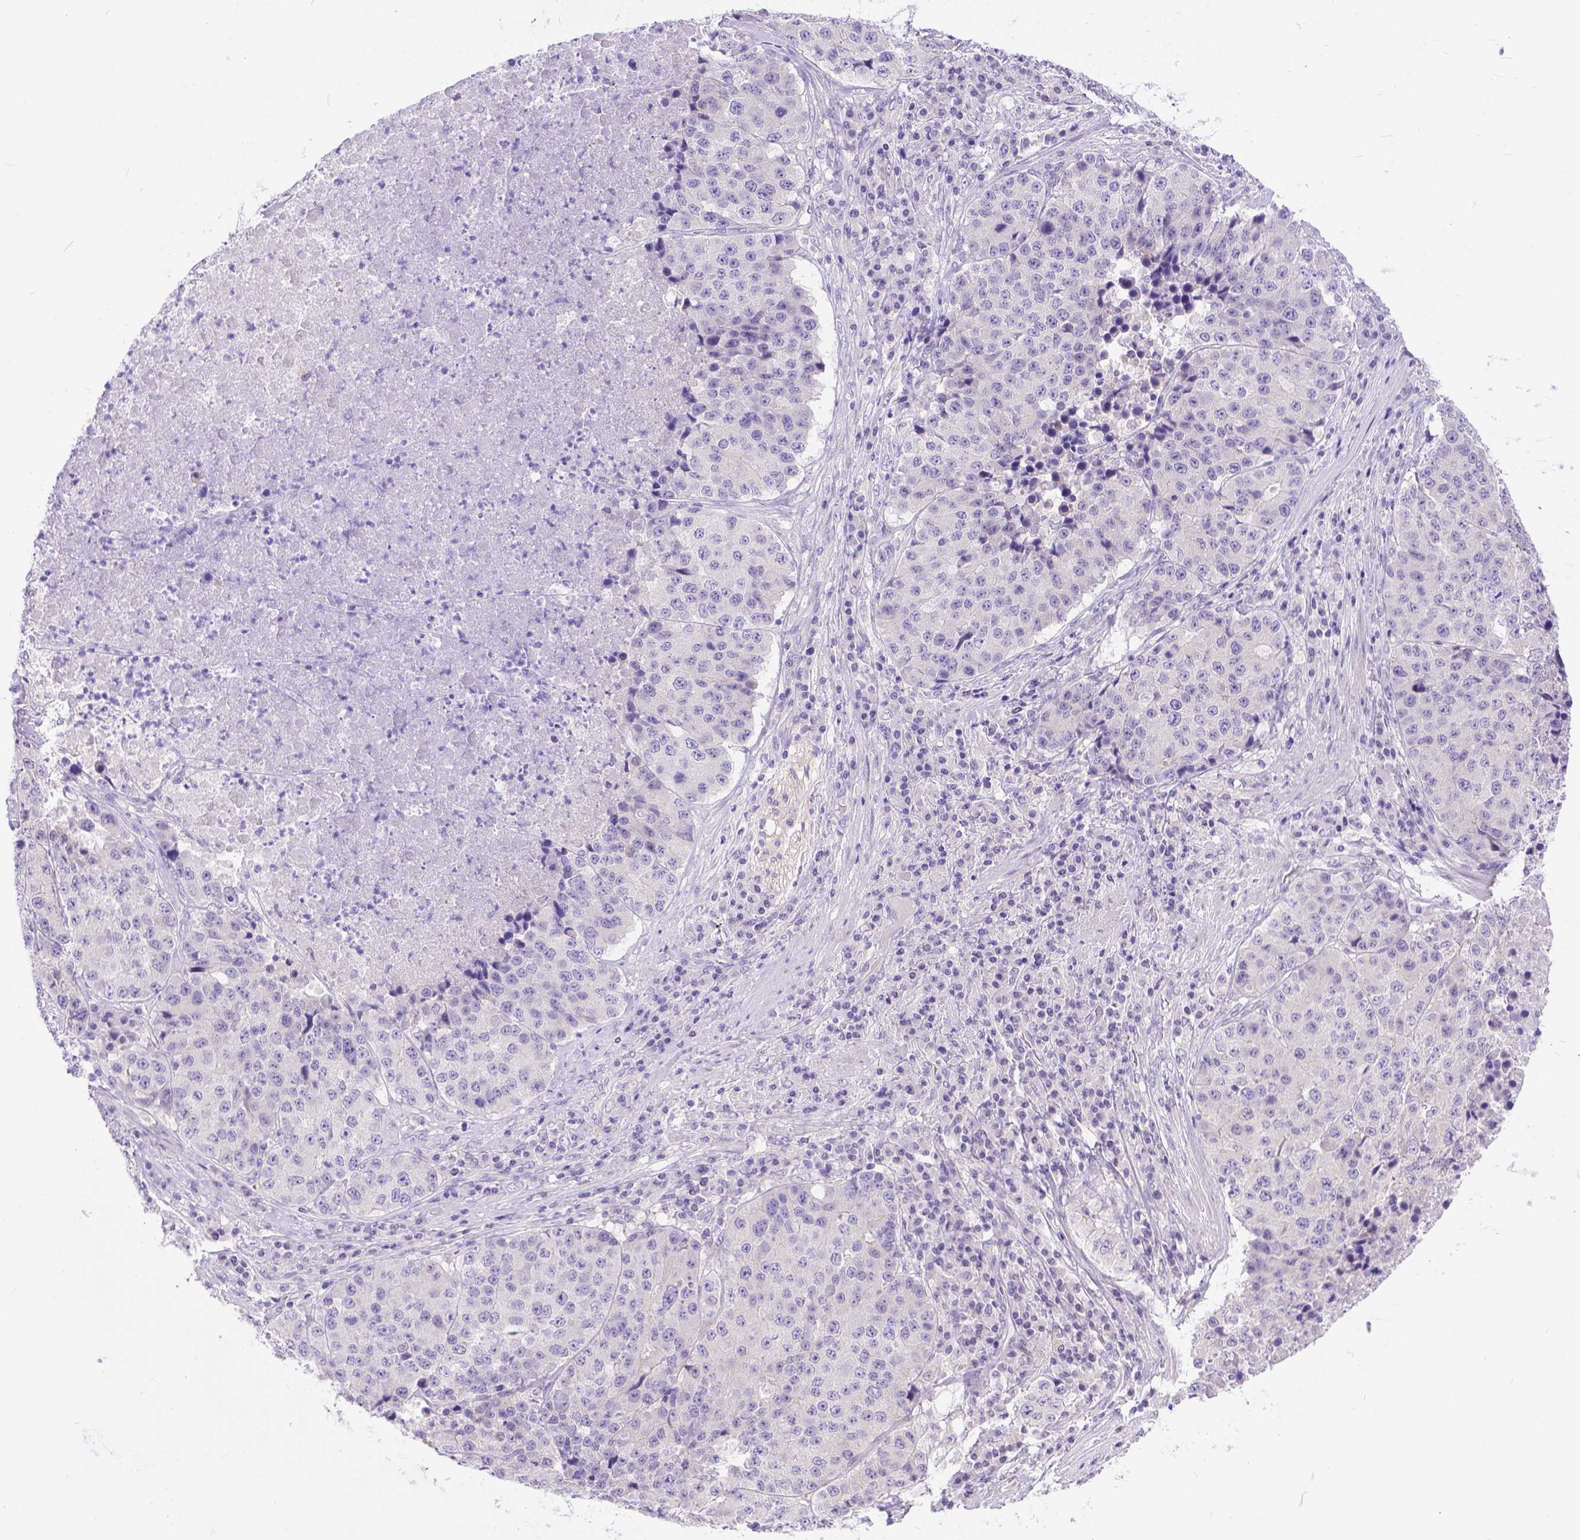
{"staining": {"intensity": "negative", "quantity": "none", "location": "none"}, "tissue": "stomach cancer", "cell_type": "Tumor cells", "image_type": "cancer", "snomed": [{"axis": "morphology", "description": "Adenocarcinoma, NOS"}, {"axis": "topography", "description": "Stomach"}], "caption": "This is an IHC image of human stomach cancer (adenocarcinoma). There is no positivity in tumor cells.", "gene": "TTLL6", "patient": {"sex": "male", "age": 71}}